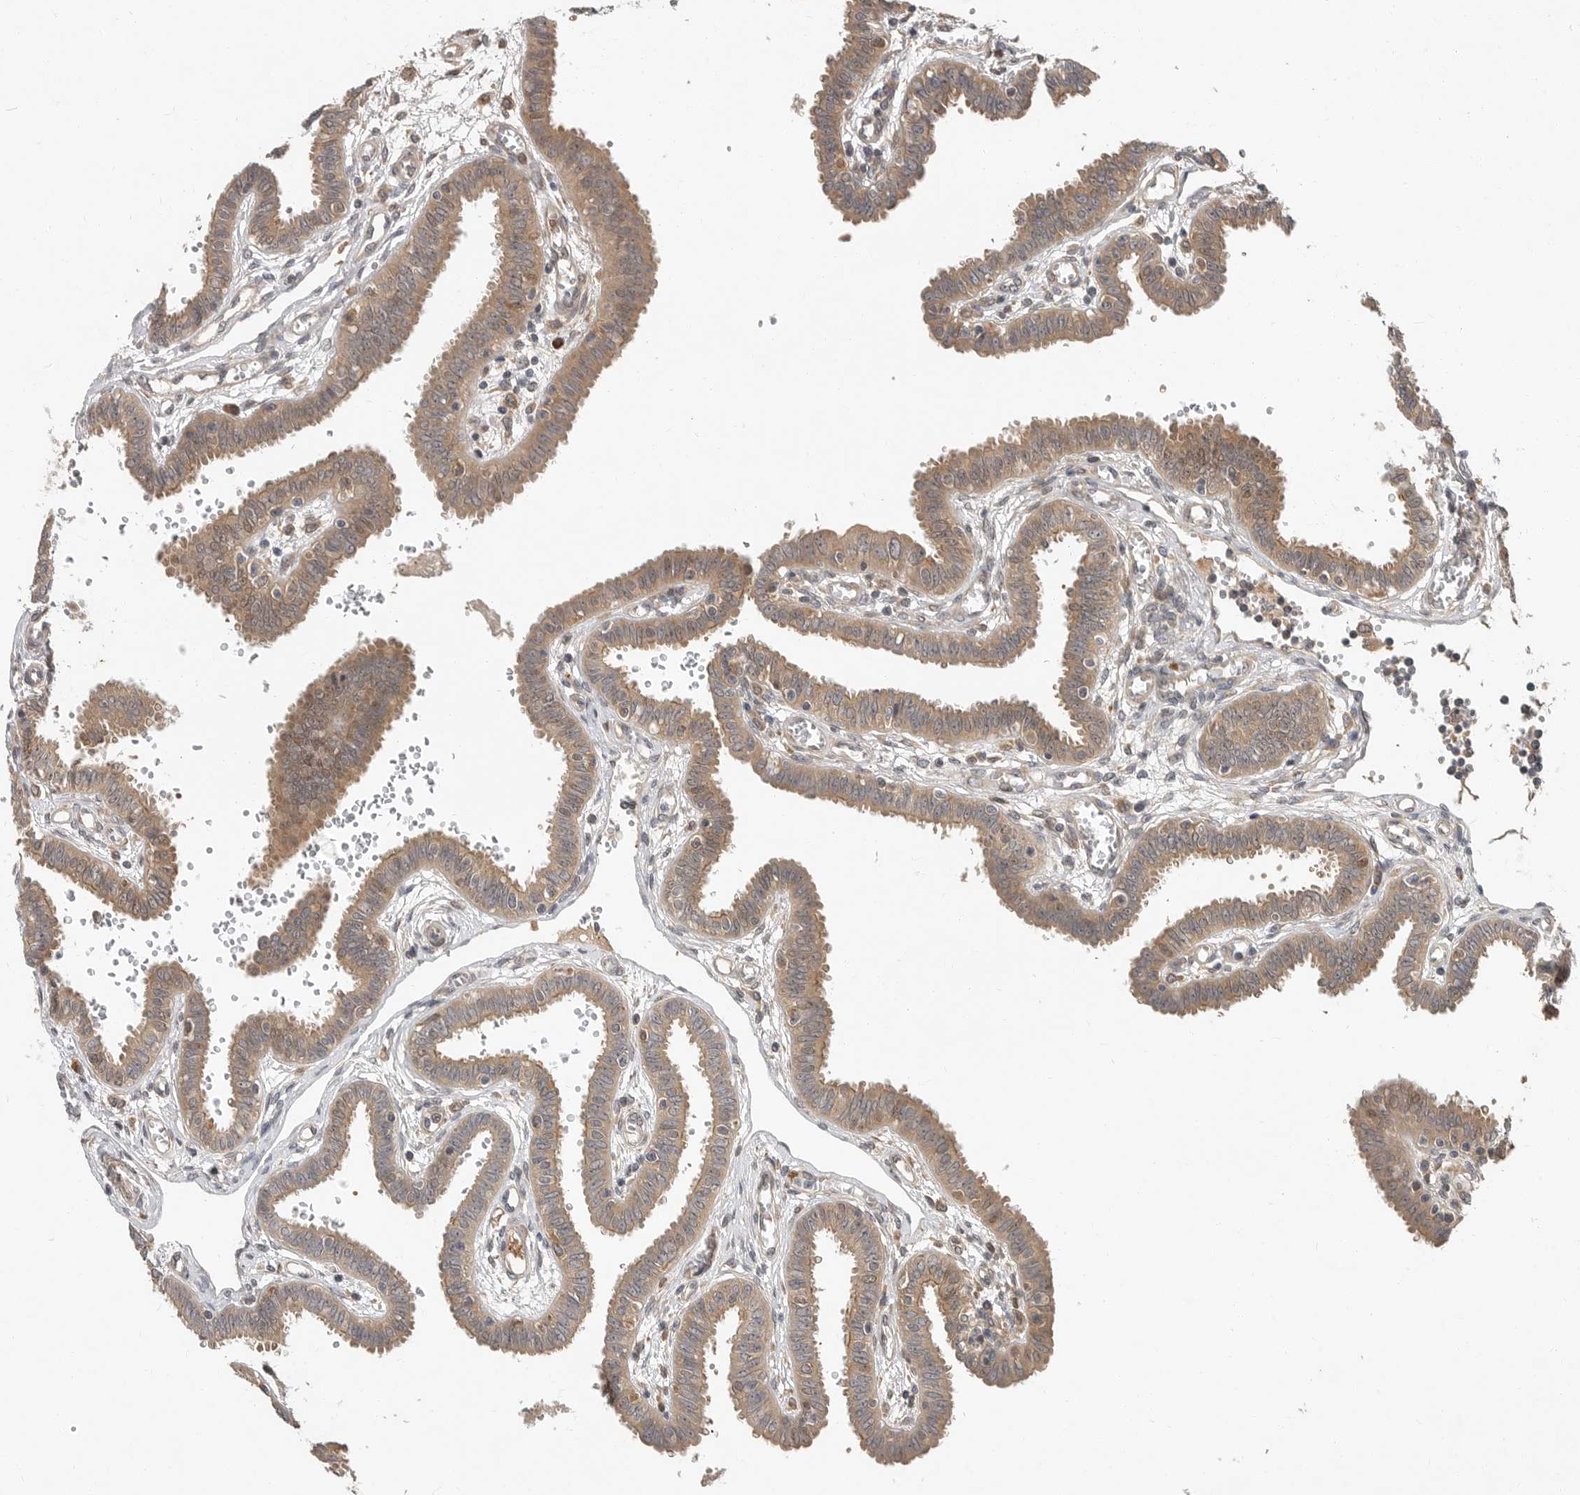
{"staining": {"intensity": "moderate", "quantity": ">75%", "location": "cytoplasmic/membranous"}, "tissue": "fallopian tube", "cell_type": "Glandular cells", "image_type": "normal", "snomed": [{"axis": "morphology", "description": "Normal tissue, NOS"}, {"axis": "topography", "description": "Fallopian tube"}], "caption": "Benign fallopian tube shows moderate cytoplasmic/membranous positivity in approximately >75% of glandular cells The protein is stained brown, and the nuclei are stained in blue (DAB IHC with brightfield microscopy, high magnification)..", "gene": "OSBPL9", "patient": {"sex": "female", "age": 32}}